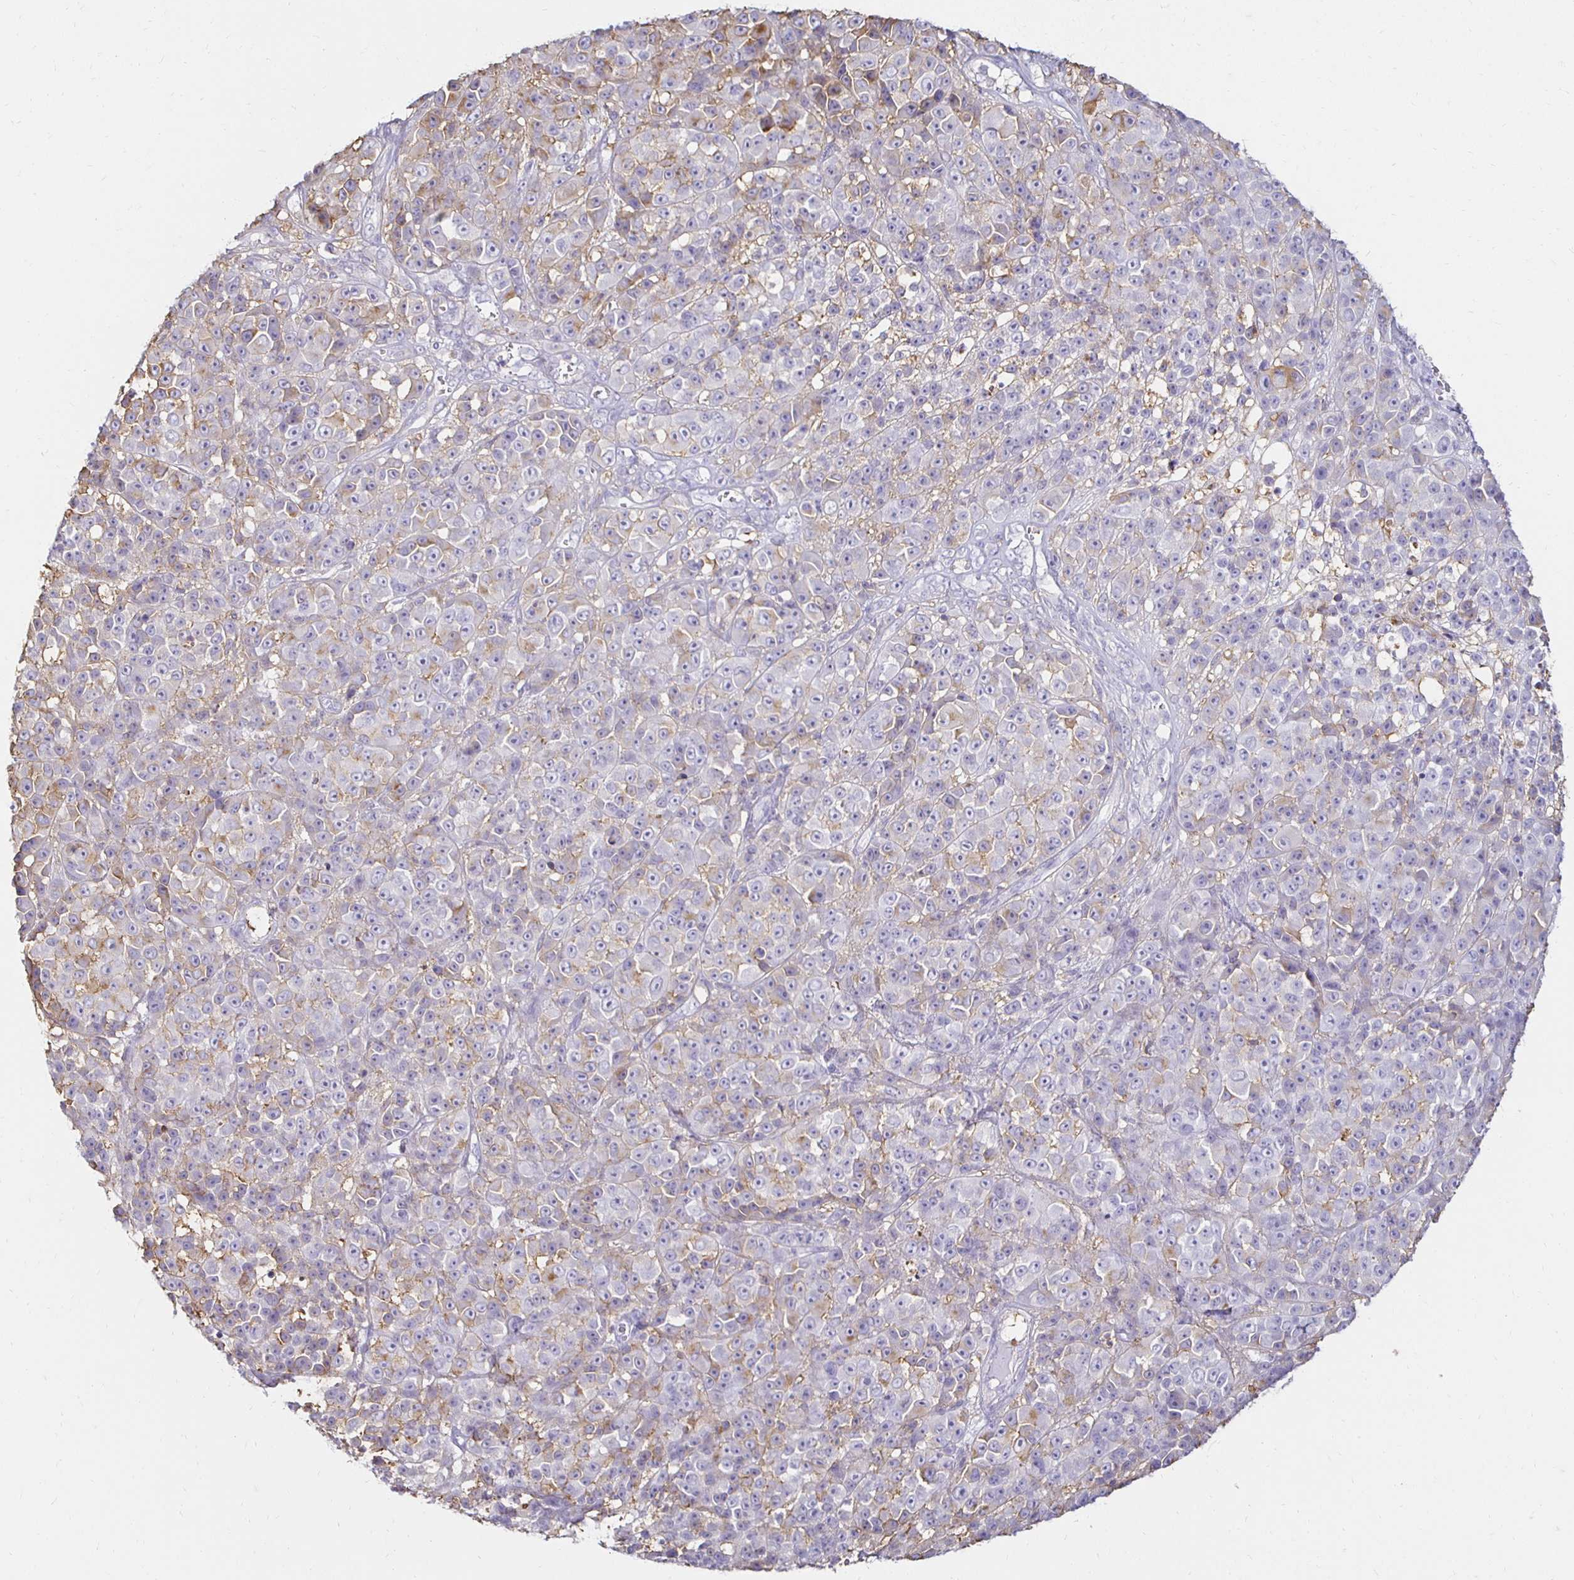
{"staining": {"intensity": "weak", "quantity": "<25%", "location": "cytoplasmic/membranous"}, "tissue": "melanoma", "cell_type": "Tumor cells", "image_type": "cancer", "snomed": [{"axis": "morphology", "description": "Malignant melanoma, NOS"}, {"axis": "topography", "description": "Skin"}, {"axis": "topography", "description": "Skin of back"}], "caption": "High power microscopy histopathology image of an immunohistochemistry (IHC) photomicrograph of malignant melanoma, revealing no significant positivity in tumor cells.", "gene": "TAS1R3", "patient": {"sex": "male", "age": 91}}